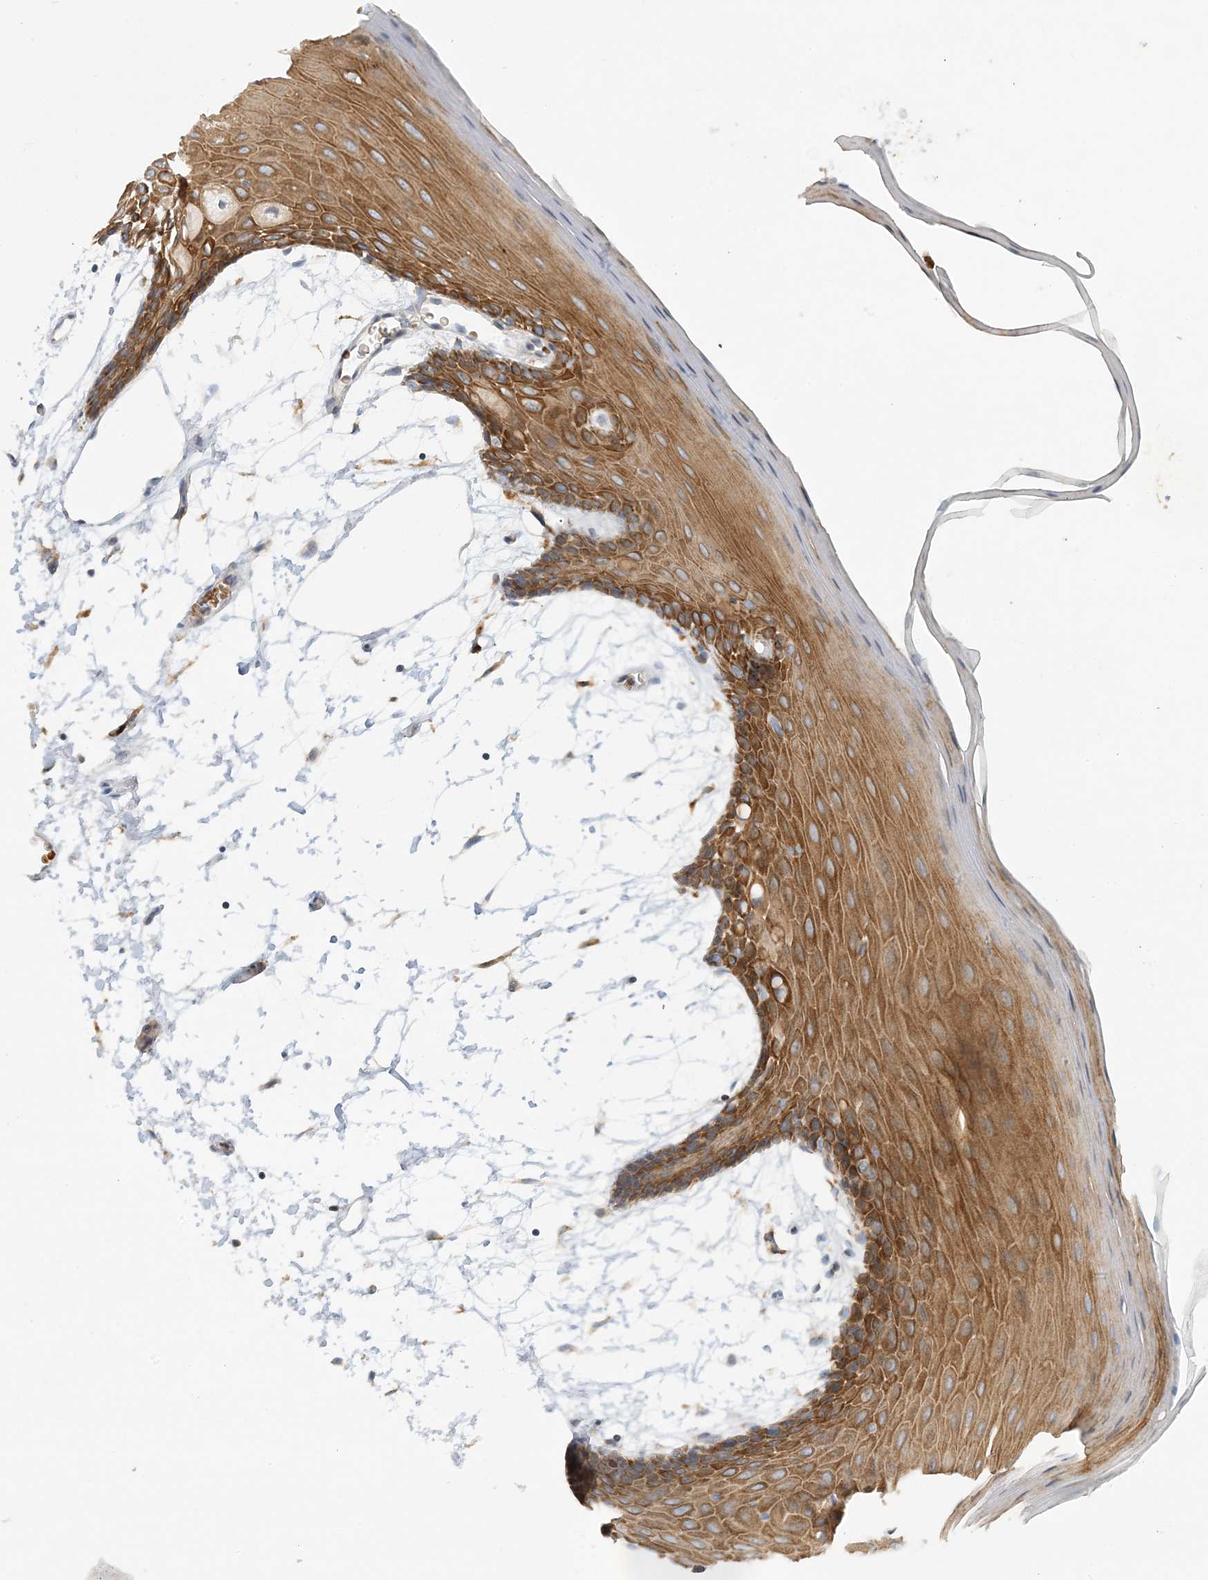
{"staining": {"intensity": "strong", "quantity": ">75%", "location": "cytoplasmic/membranous"}, "tissue": "oral mucosa", "cell_type": "Squamous epithelial cells", "image_type": "normal", "snomed": [{"axis": "morphology", "description": "Normal tissue, NOS"}, {"axis": "topography", "description": "Skeletal muscle"}, {"axis": "topography", "description": "Oral tissue"}, {"axis": "topography", "description": "Salivary gland"}, {"axis": "topography", "description": "Peripheral nerve tissue"}], "caption": "Immunohistochemical staining of normal oral mucosa shows high levels of strong cytoplasmic/membranous staining in approximately >75% of squamous epithelial cells. (DAB IHC with brightfield microscopy, high magnification).", "gene": "LTN1", "patient": {"sex": "male", "age": 54}}